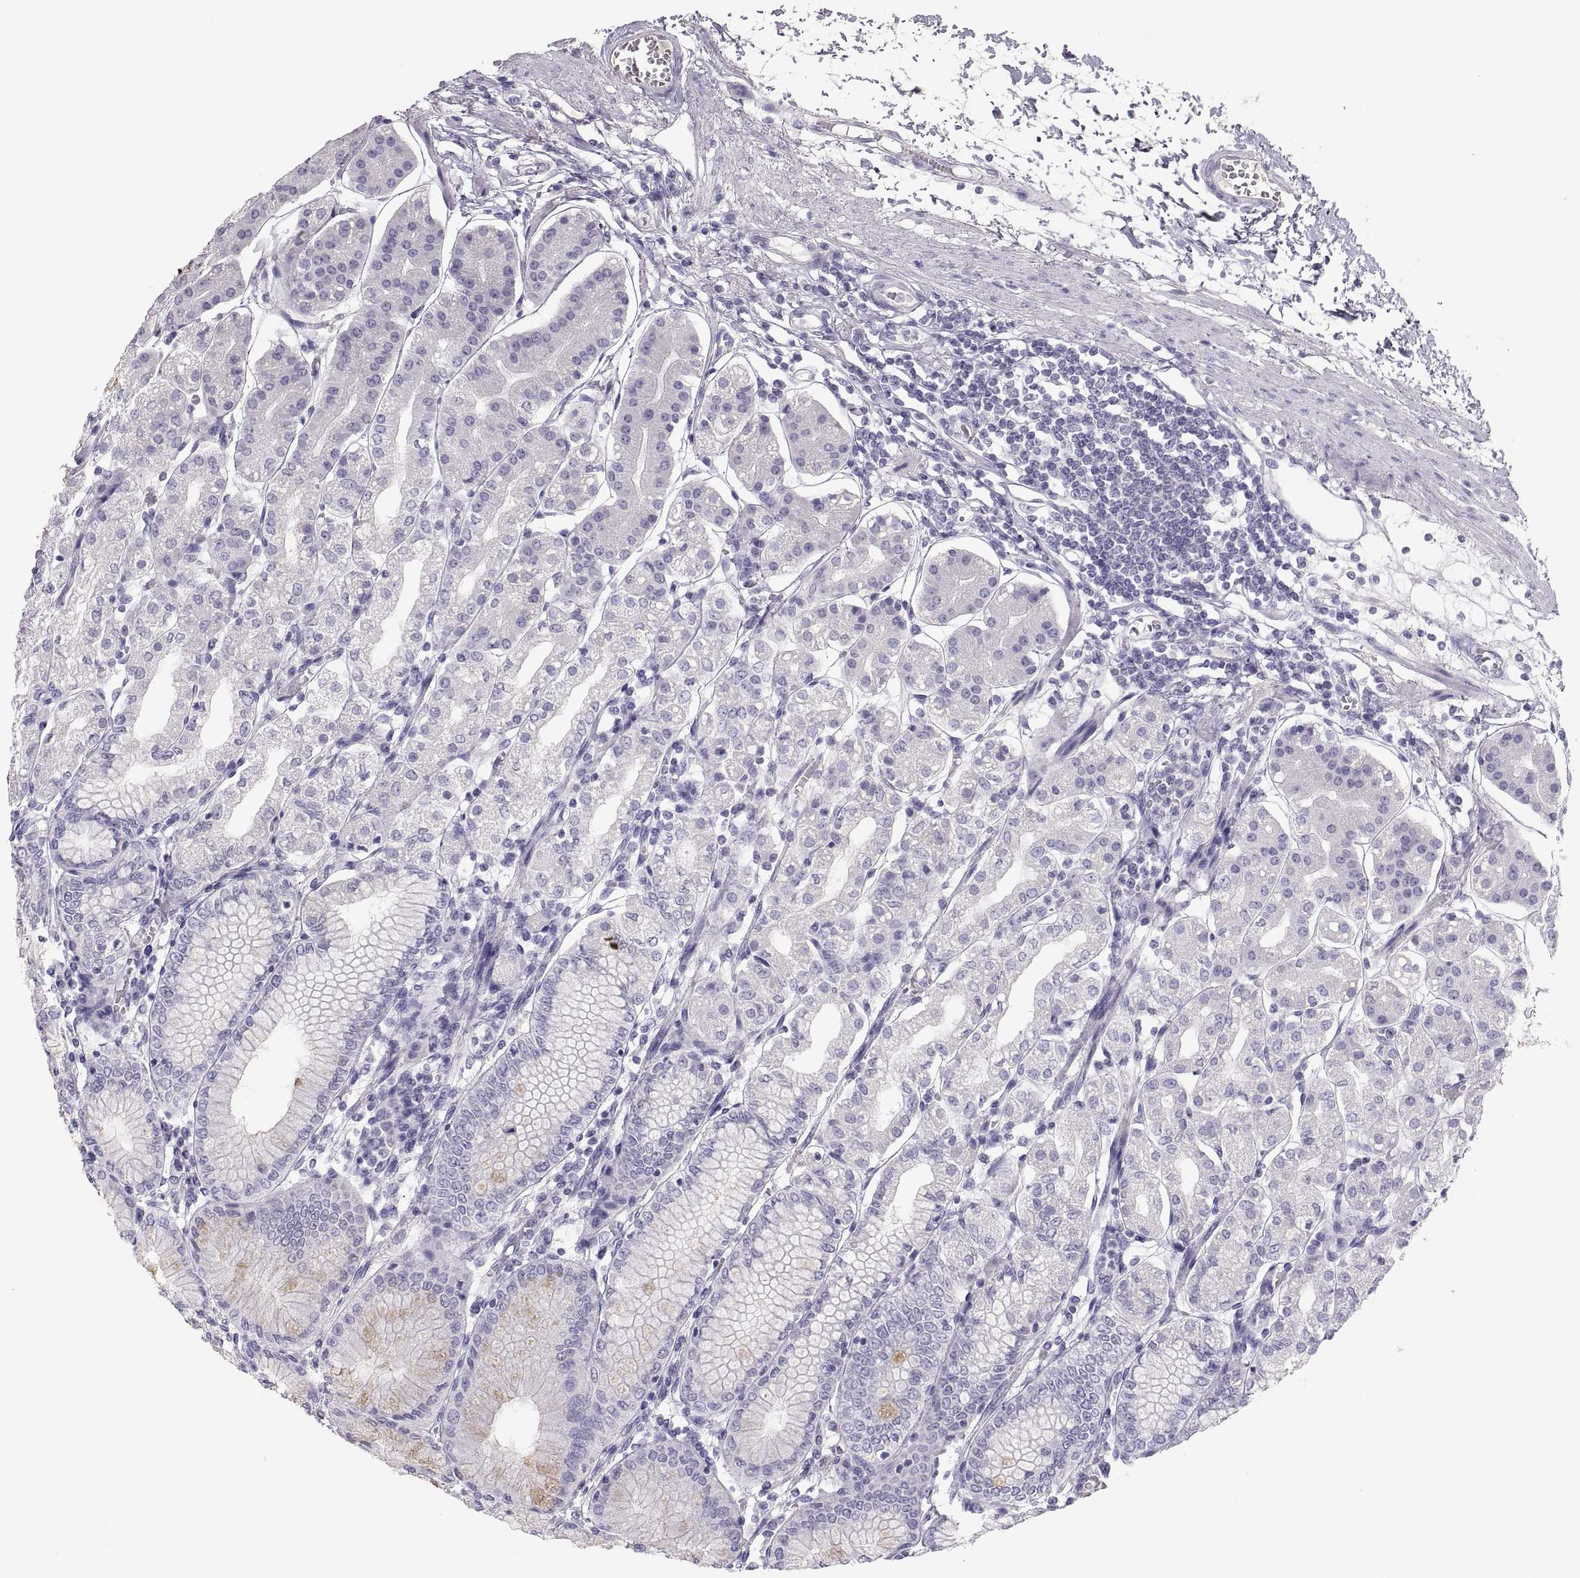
{"staining": {"intensity": "negative", "quantity": "none", "location": "none"}, "tissue": "stomach", "cell_type": "Glandular cells", "image_type": "normal", "snomed": [{"axis": "morphology", "description": "Normal tissue, NOS"}, {"axis": "topography", "description": "Skeletal muscle"}, {"axis": "topography", "description": "Stomach"}], "caption": "High magnification brightfield microscopy of unremarkable stomach stained with DAB (3,3'-diaminobenzidine) (brown) and counterstained with hematoxylin (blue): glandular cells show no significant positivity. The staining is performed using DAB brown chromogen with nuclei counter-stained in using hematoxylin.", "gene": "MAGEB2", "patient": {"sex": "female", "age": 57}}